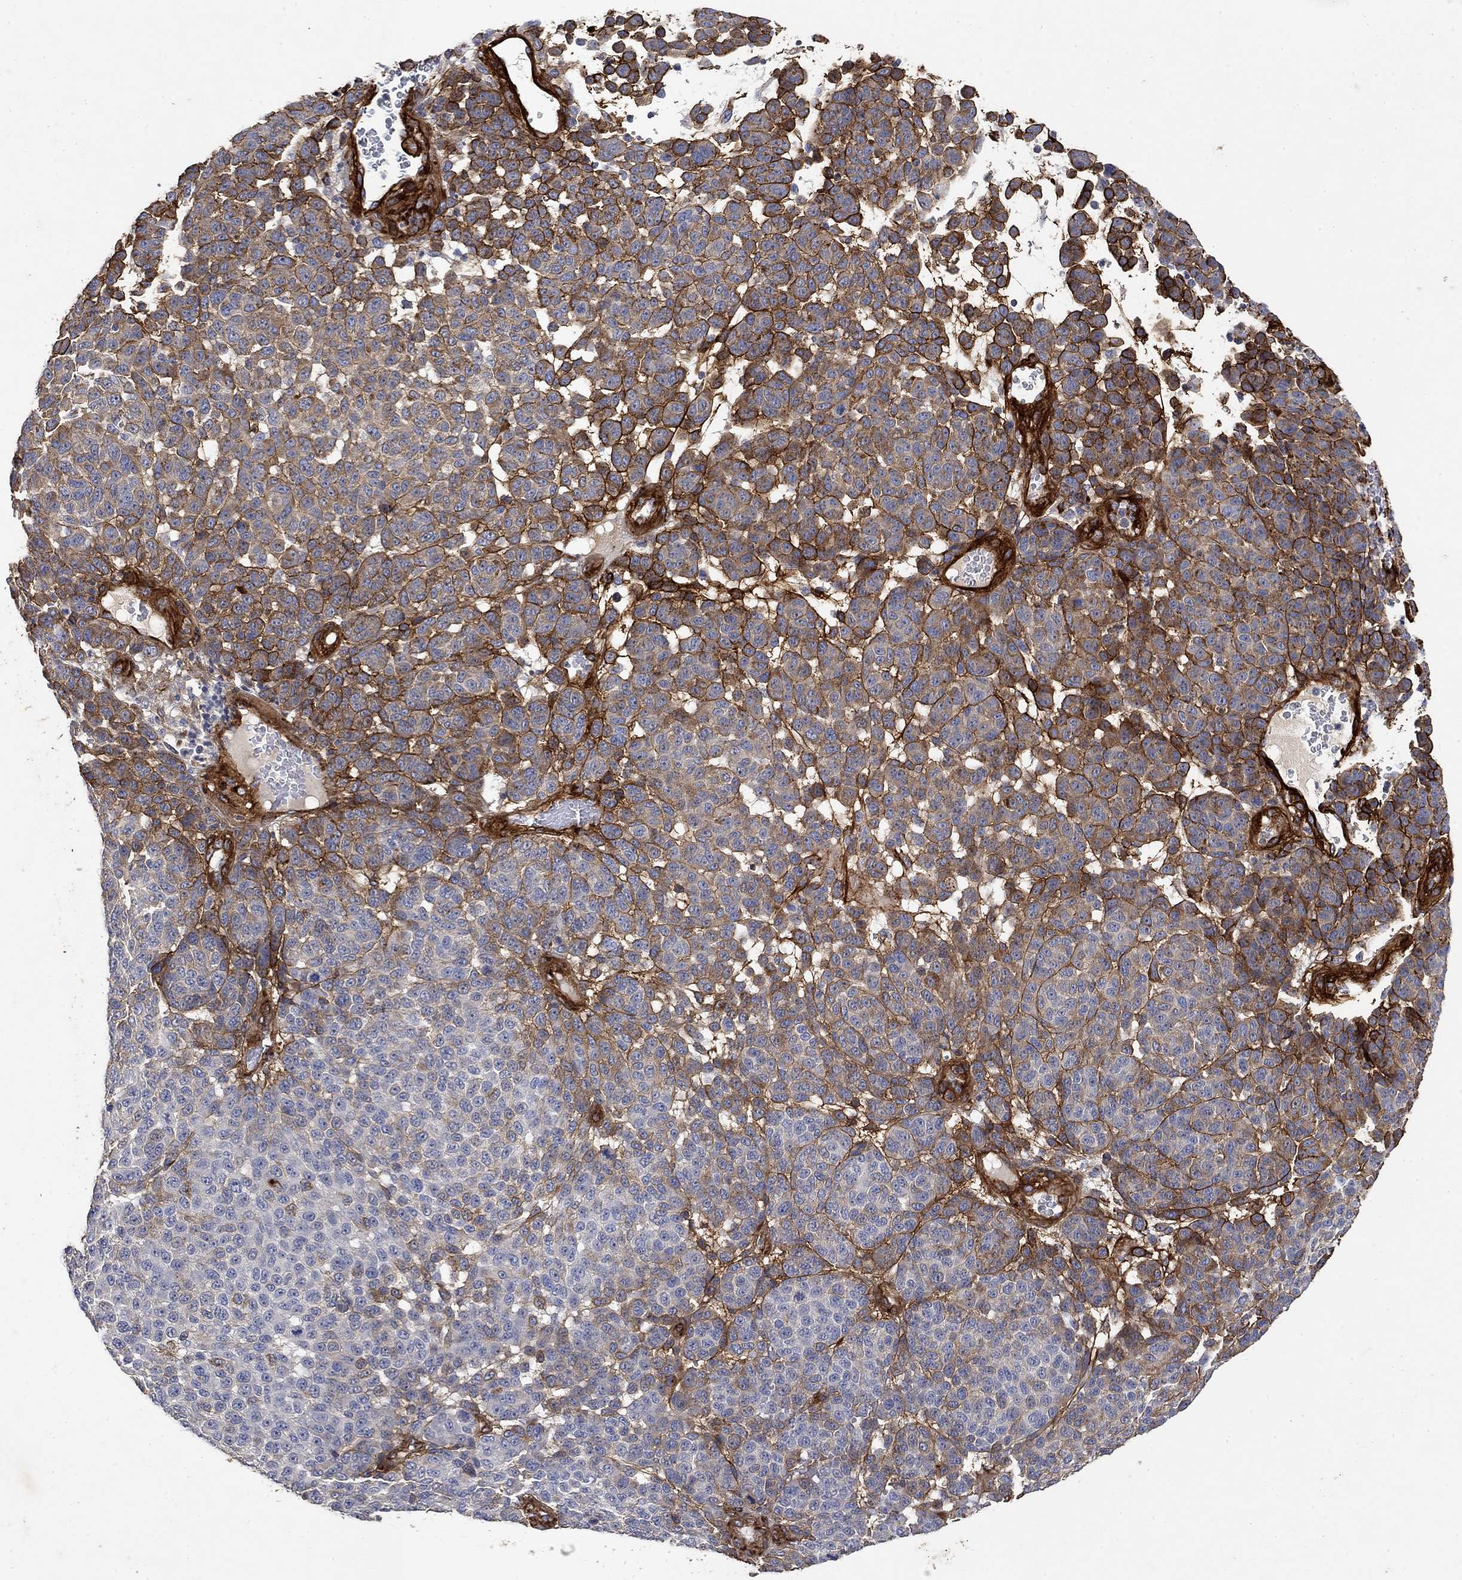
{"staining": {"intensity": "moderate", "quantity": "<25%", "location": "cytoplasmic/membranous"}, "tissue": "melanoma", "cell_type": "Tumor cells", "image_type": "cancer", "snomed": [{"axis": "morphology", "description": "Malignant melanoma, NOS"}, {"axis": "topography", "description": "Skin"}], "caption": "Malignant melanoma stained for a protein (brown) shows moderate cytoplasmic/membranous positive expression in approximately <25% of tumor cells.", "gene": "COL4A2", "patient": {"sex": "male", "age": 59}}